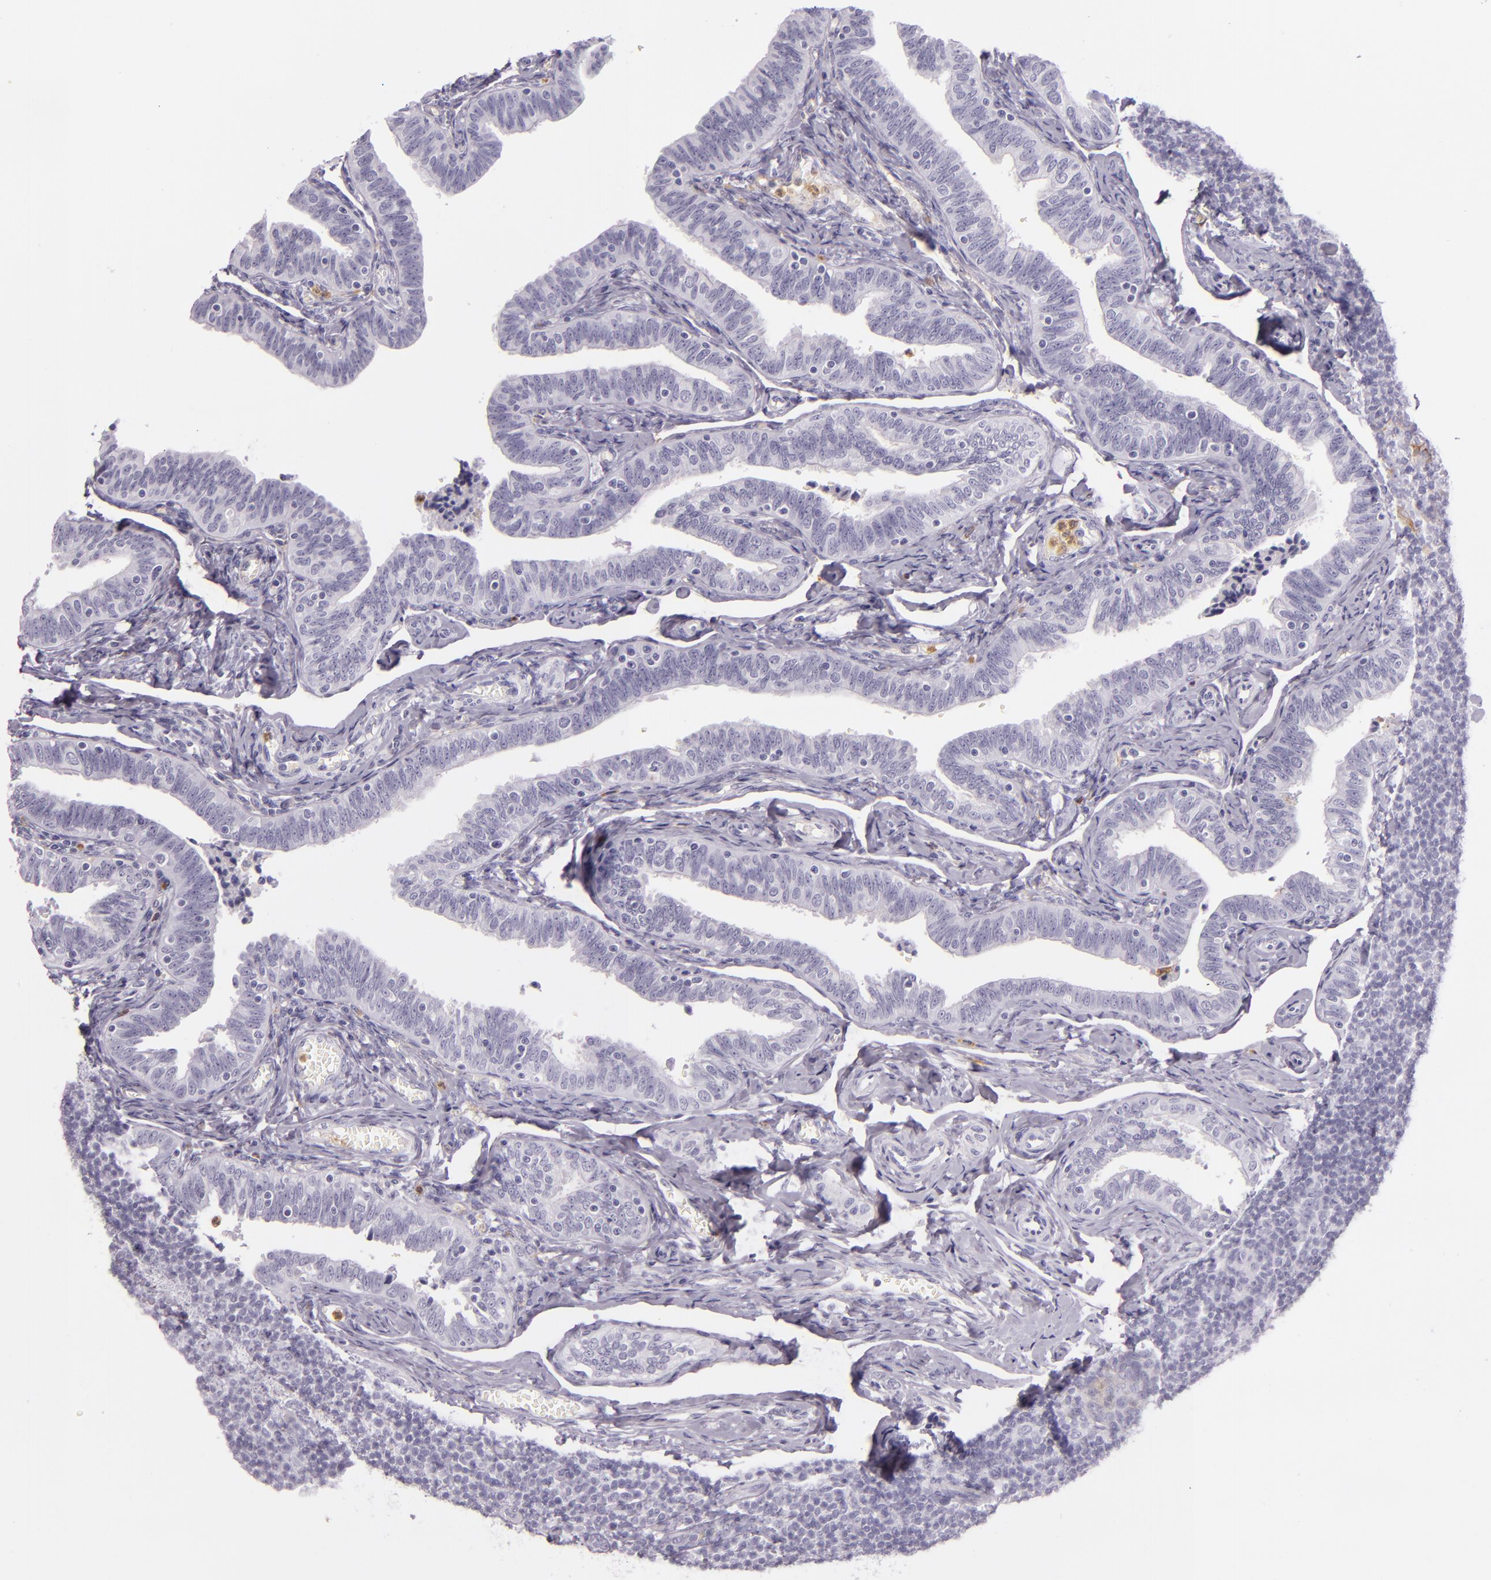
{"staining": {"intensity": "negative", "quantity": "none", "location": "none"}, "tissue": "fallopian tube", "cell_type": "Glandular cells", "image_type": "normal", "snomed": [{"axis": "morphology", "description": "Normal tissue, NOS"}, {"axis": "topography", "description": "Fallopian tube"}, {"axis": "topography", "description": "Ovary"}], "caption": "A photomicrograph of human fallopian tube is negative for staining in glandular cells.", "gene": "CEACAM1", "patient": {"sex": "female", "age": 69}}